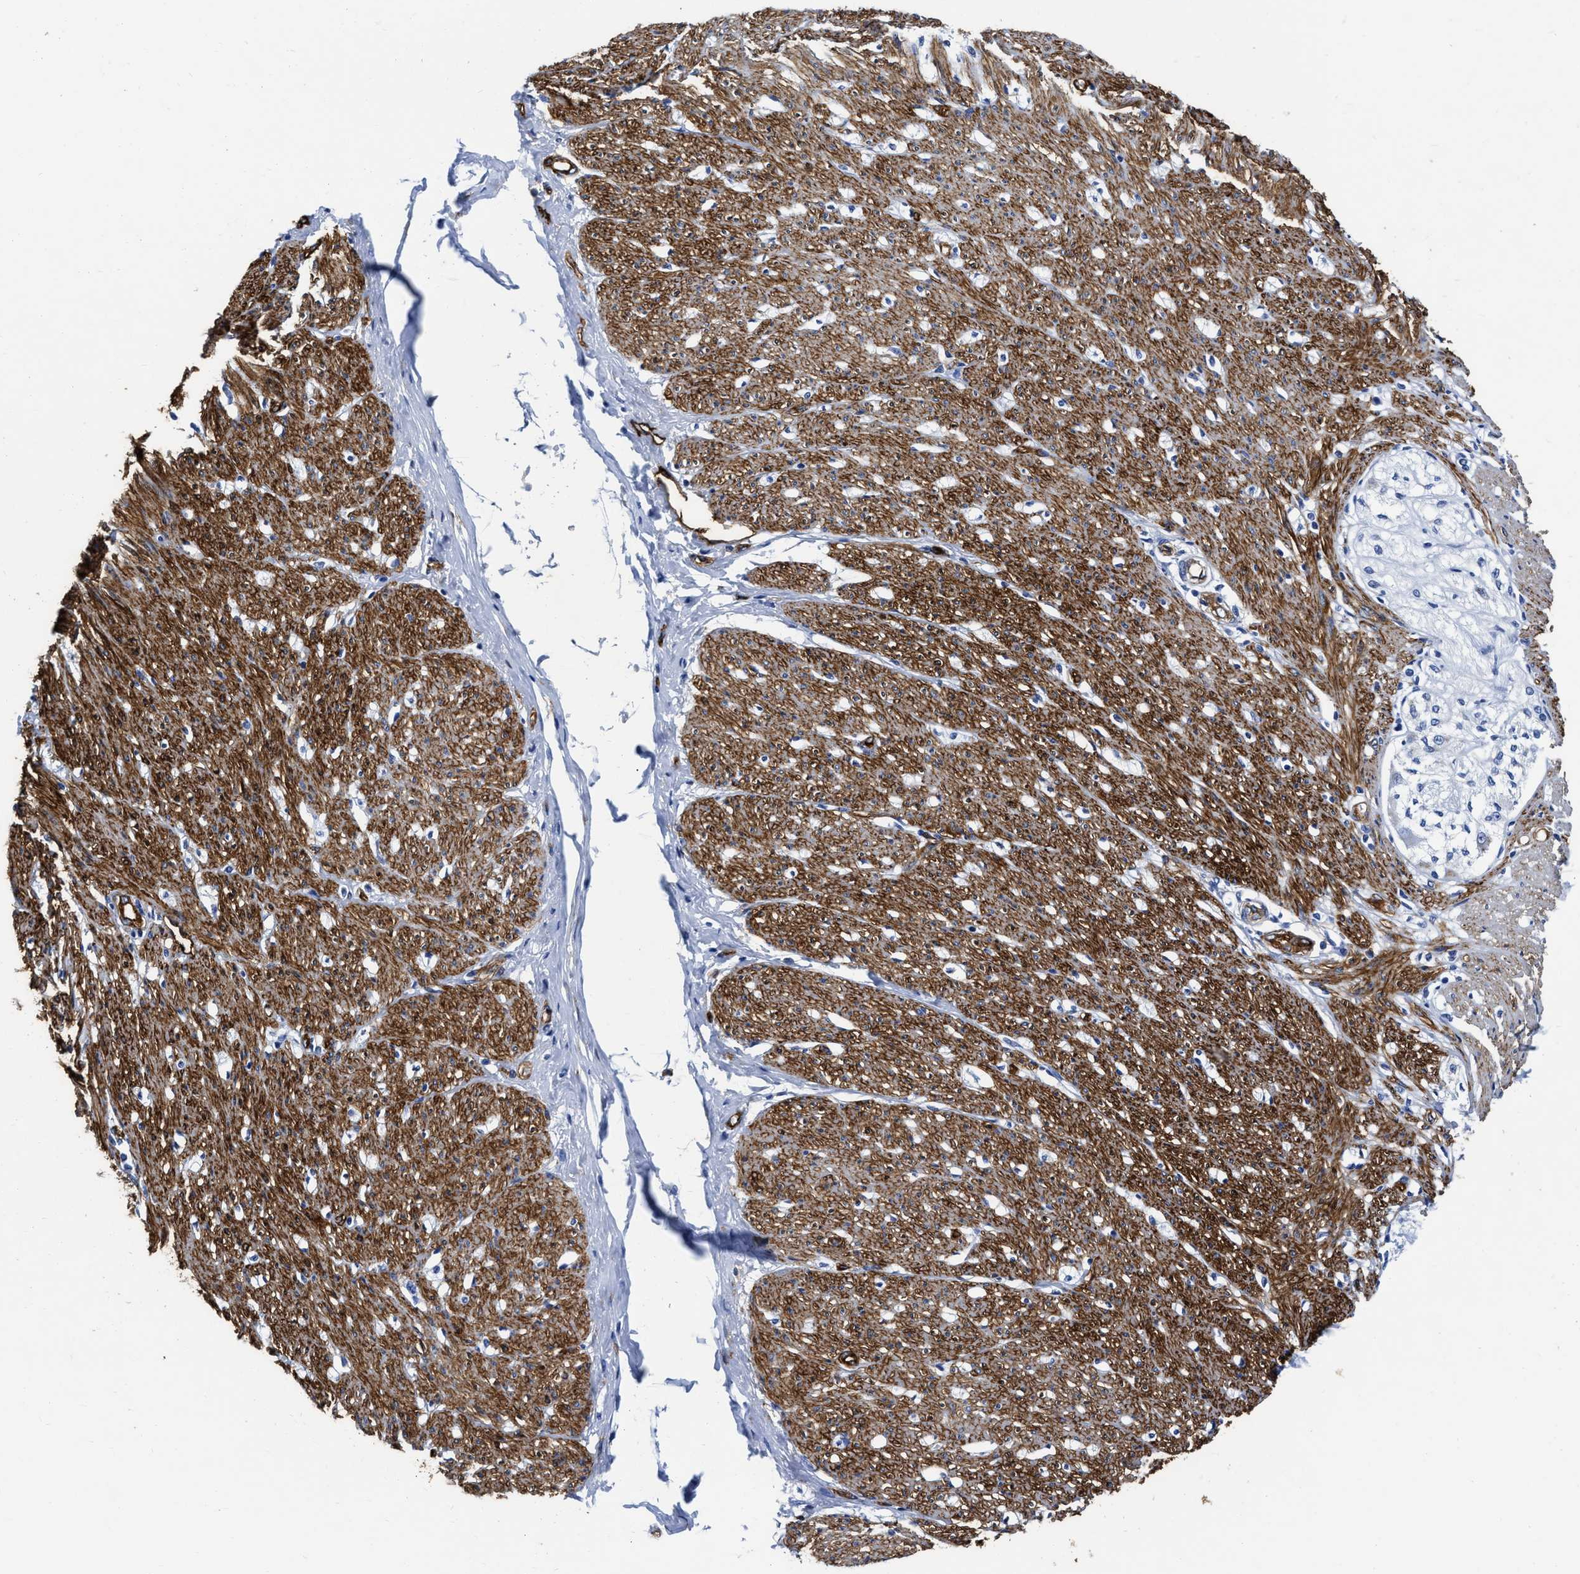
{"staining": {"intensity": "moderate", "quantity": ">75%", "location": "cytoplasmic/membranous"}, "tissue": "adipose tissue", "cell_type": "Adipocytes", "image_type": "normal", "snomed": [{"axis": "morphology", "description": "Normal tissue, NOS"}, {"axis": "morphology", "description": "Adenocarcinoma, NOS"}, {"axis": "topography", "description": "Colon"}, {"axis": "topography", "description": "Peripheral nerve tissue"}], "caption": "About >75% of adipocytes in benign human adipose tissue exhibit moderate cytoplasmic/membranous protein positivity as visualized by brown immunohistochemical staining.", "gene": "TVP23B", "patient": {"sex": "male", "age": 14}}